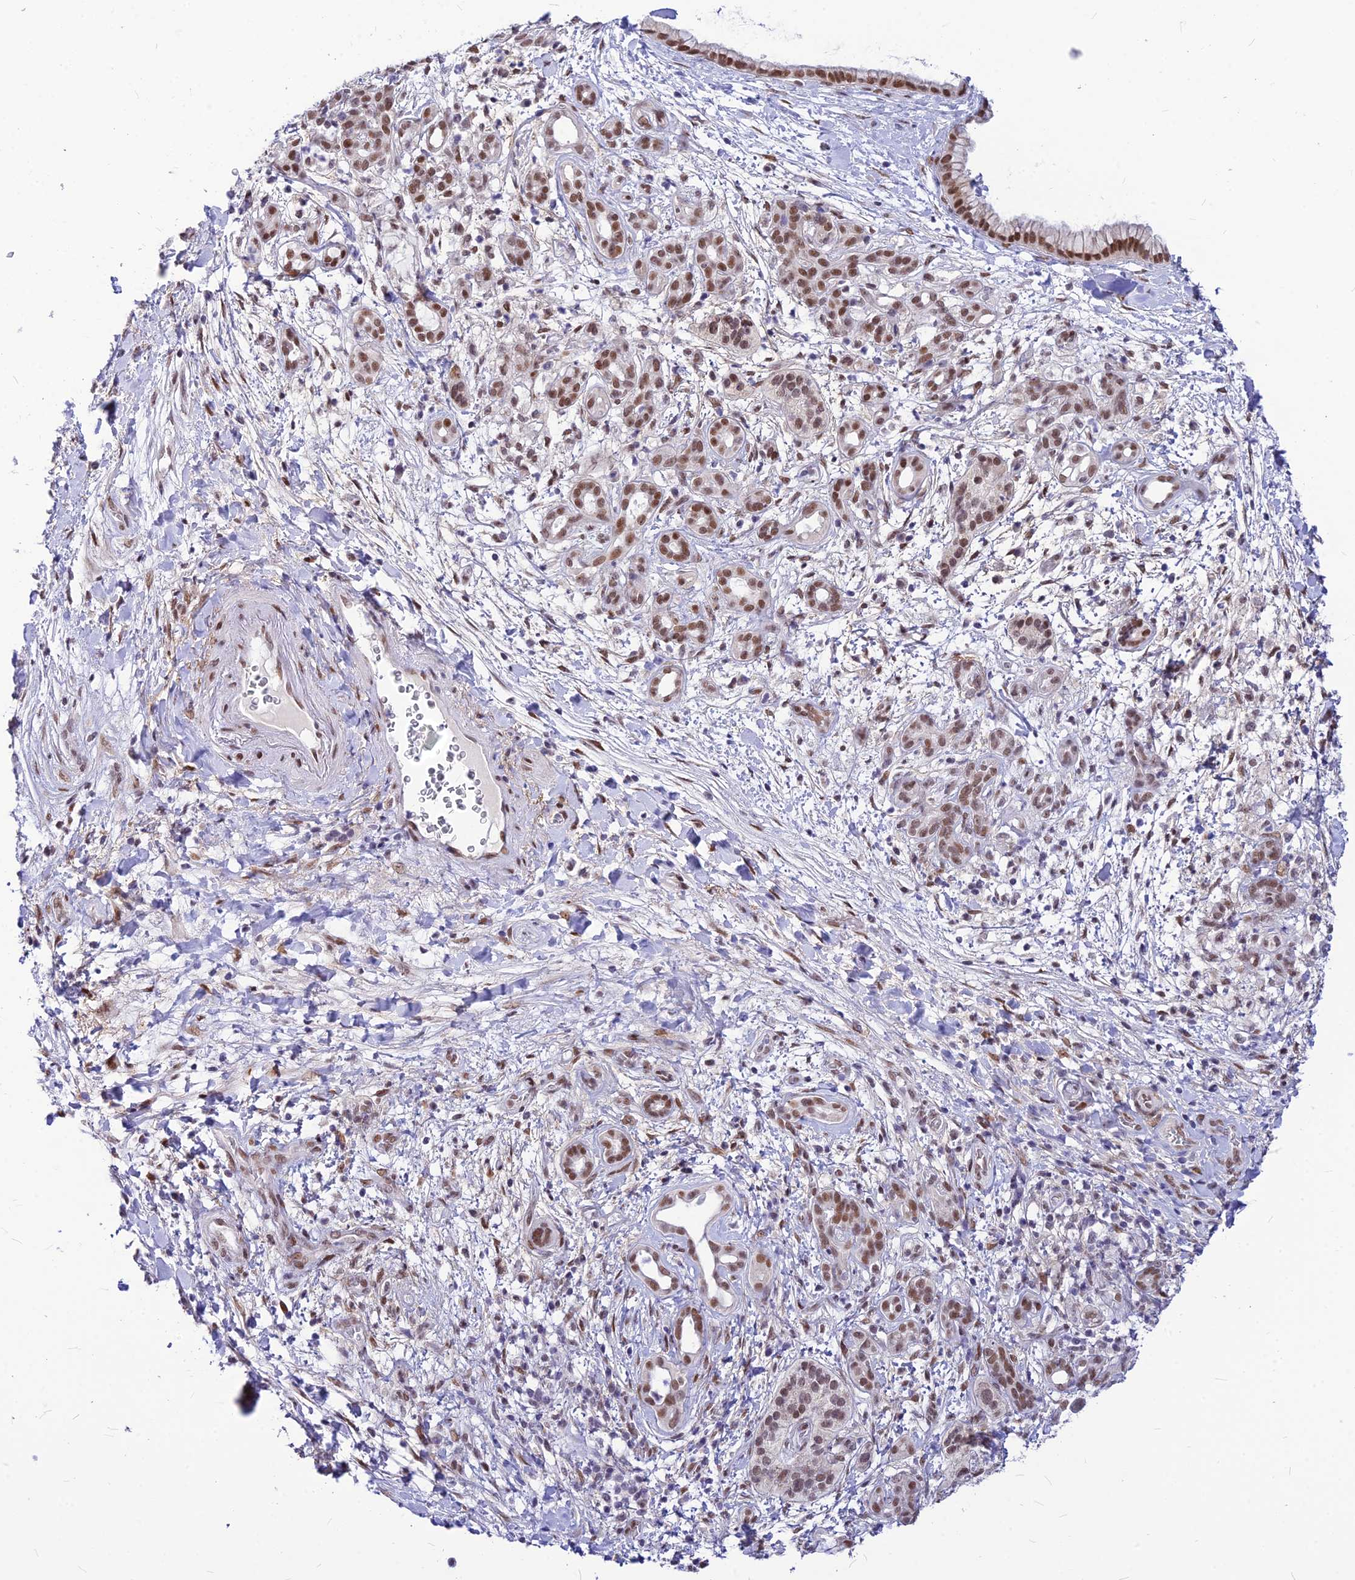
{"staining": {"intensity": "moderate", "quantity": ">75%", "location": "nuclear"}, "tissue": "pancreatic cancer", "cell_type": "Tumor cells", "image_type": "cancer", "snomed": [{"axis": "morphology", "description": "Adenocarcinoma, NOS"}, {"axis": "topography", "description": "Pancreas"}], "caption": "Immunohistochemistry image of neoplastic tissue: human pancreatic adenocarcinoma stained using immunohistochemistry exhibits medium levels of moderate protein expression localized specifically in the nuclear of tumor cells, appearing as a nuclear brown color.", "gene": "KCTD13", "patient": {"sex": "female", "age": 78}}